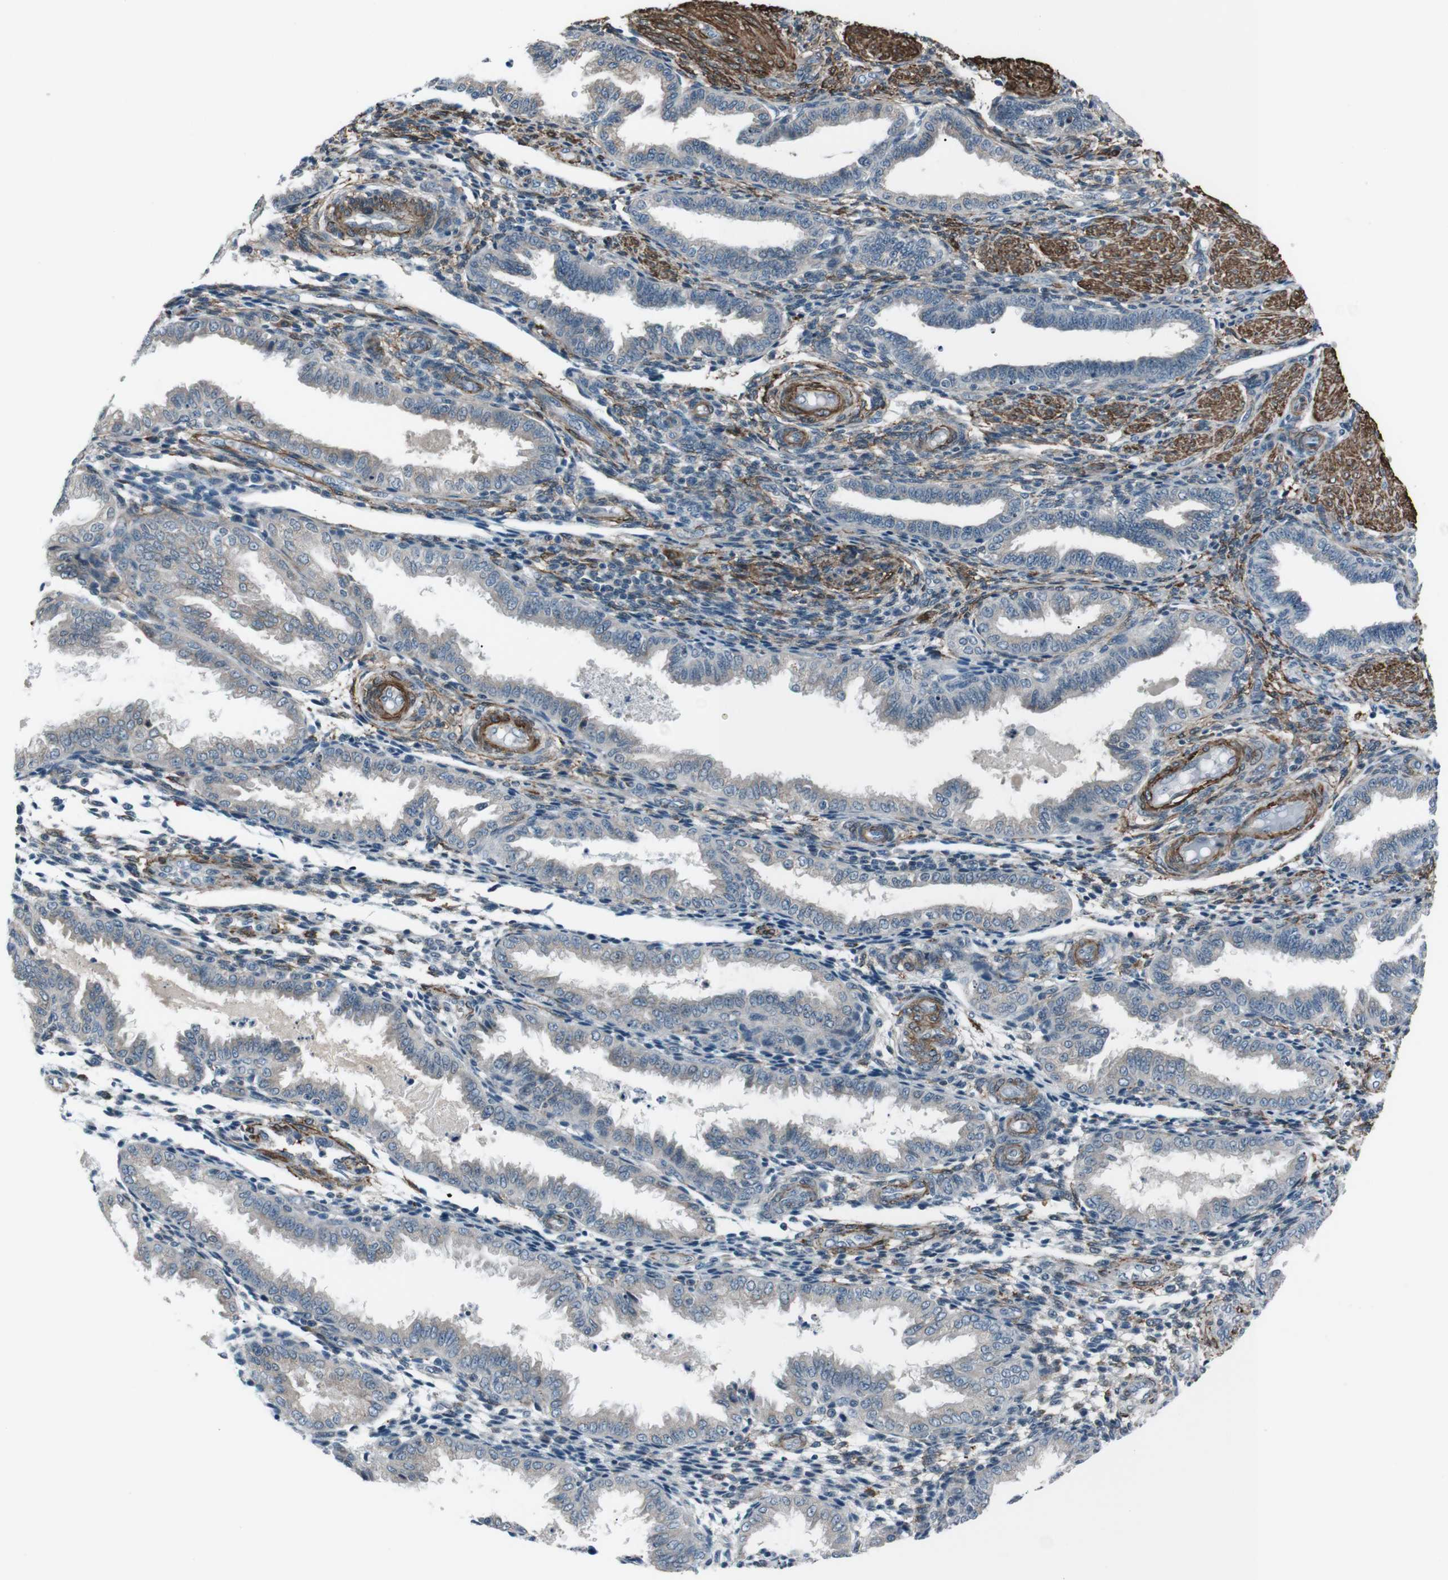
{"staining": {"intensity": "negative", "quantity": "none", "location": "none"}, "tissue": "endometrium", "cell_type": "Cells in endometrial stroma", "image_type": "normal", "snomed": [{"axis": "morphology", "description": "Normal tissue, NOS"}, {"axis": "topography", "description": "Endometrium"}], "caption": "An immunohistochemistry (IHC) image of unremarkable endometrium is shown. There is no staining in cells in endometrial stroma of endometrium.", "gene": "PDLIM5", "patient": {"sex": "female", "age": 33}}